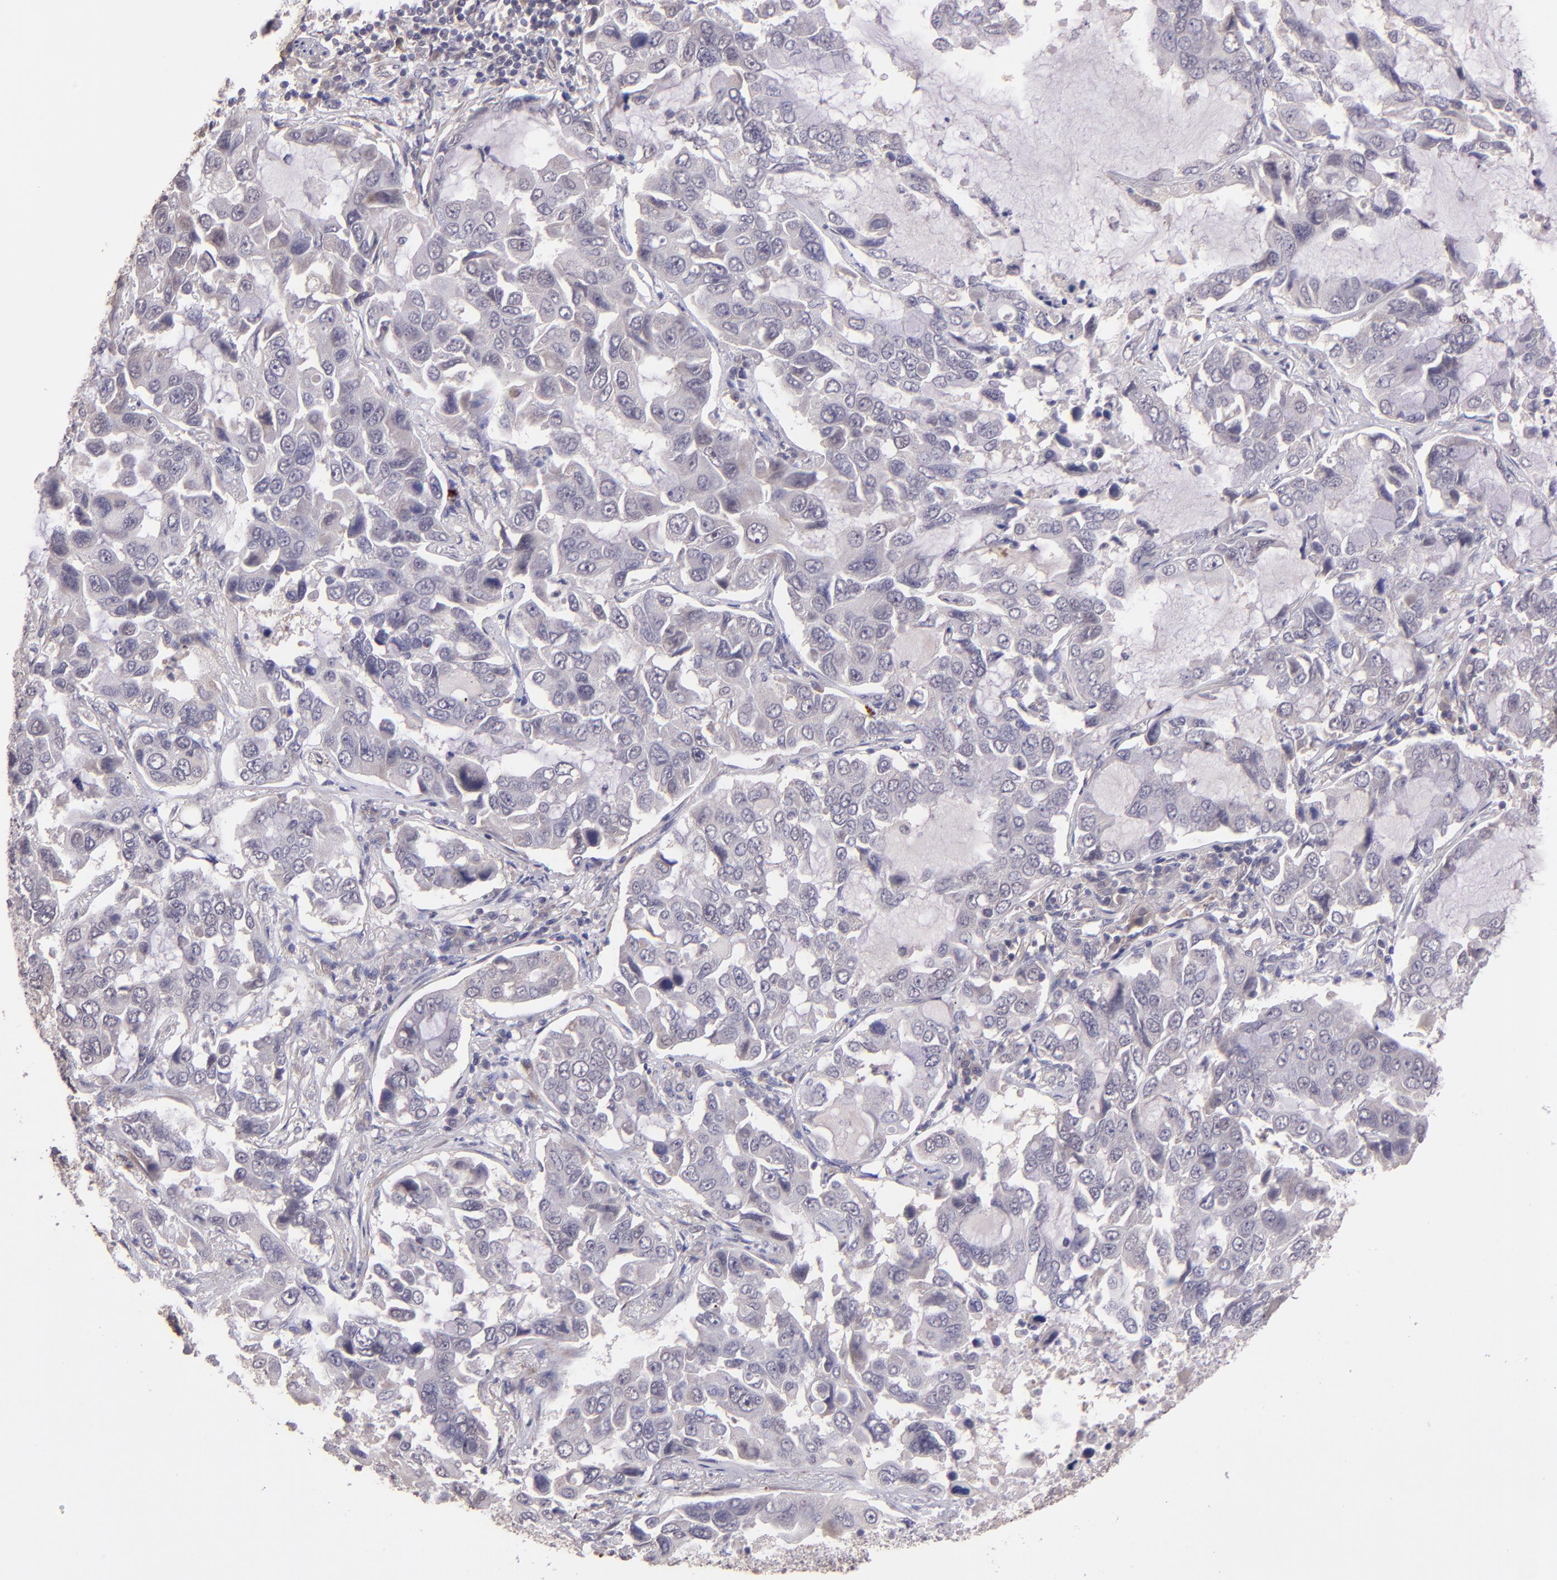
{"staining": {"intensity": "weak", "quantity": "25%-75%", "location": "cytoplasmic/membranous"}, "tissue": "lung cancer", "cell_type": "Tumor cells", "image_type": "cancer", "snomed": [{"axis": "morphology", "description": "Adenocarcinoma, NOS"}, {"axis": "topography", "description": "Lung"}], "caption": "Immunohistochemistry histopathology image of adenocarcinoma (lung) stained for a protein (brown), which reveals low levels of weak cytoplasmic/membranous expression in approximately 25%-75% of tumor cells.", "gene": "TAF7L", "patient": {"sex": "male", "age": 64}}